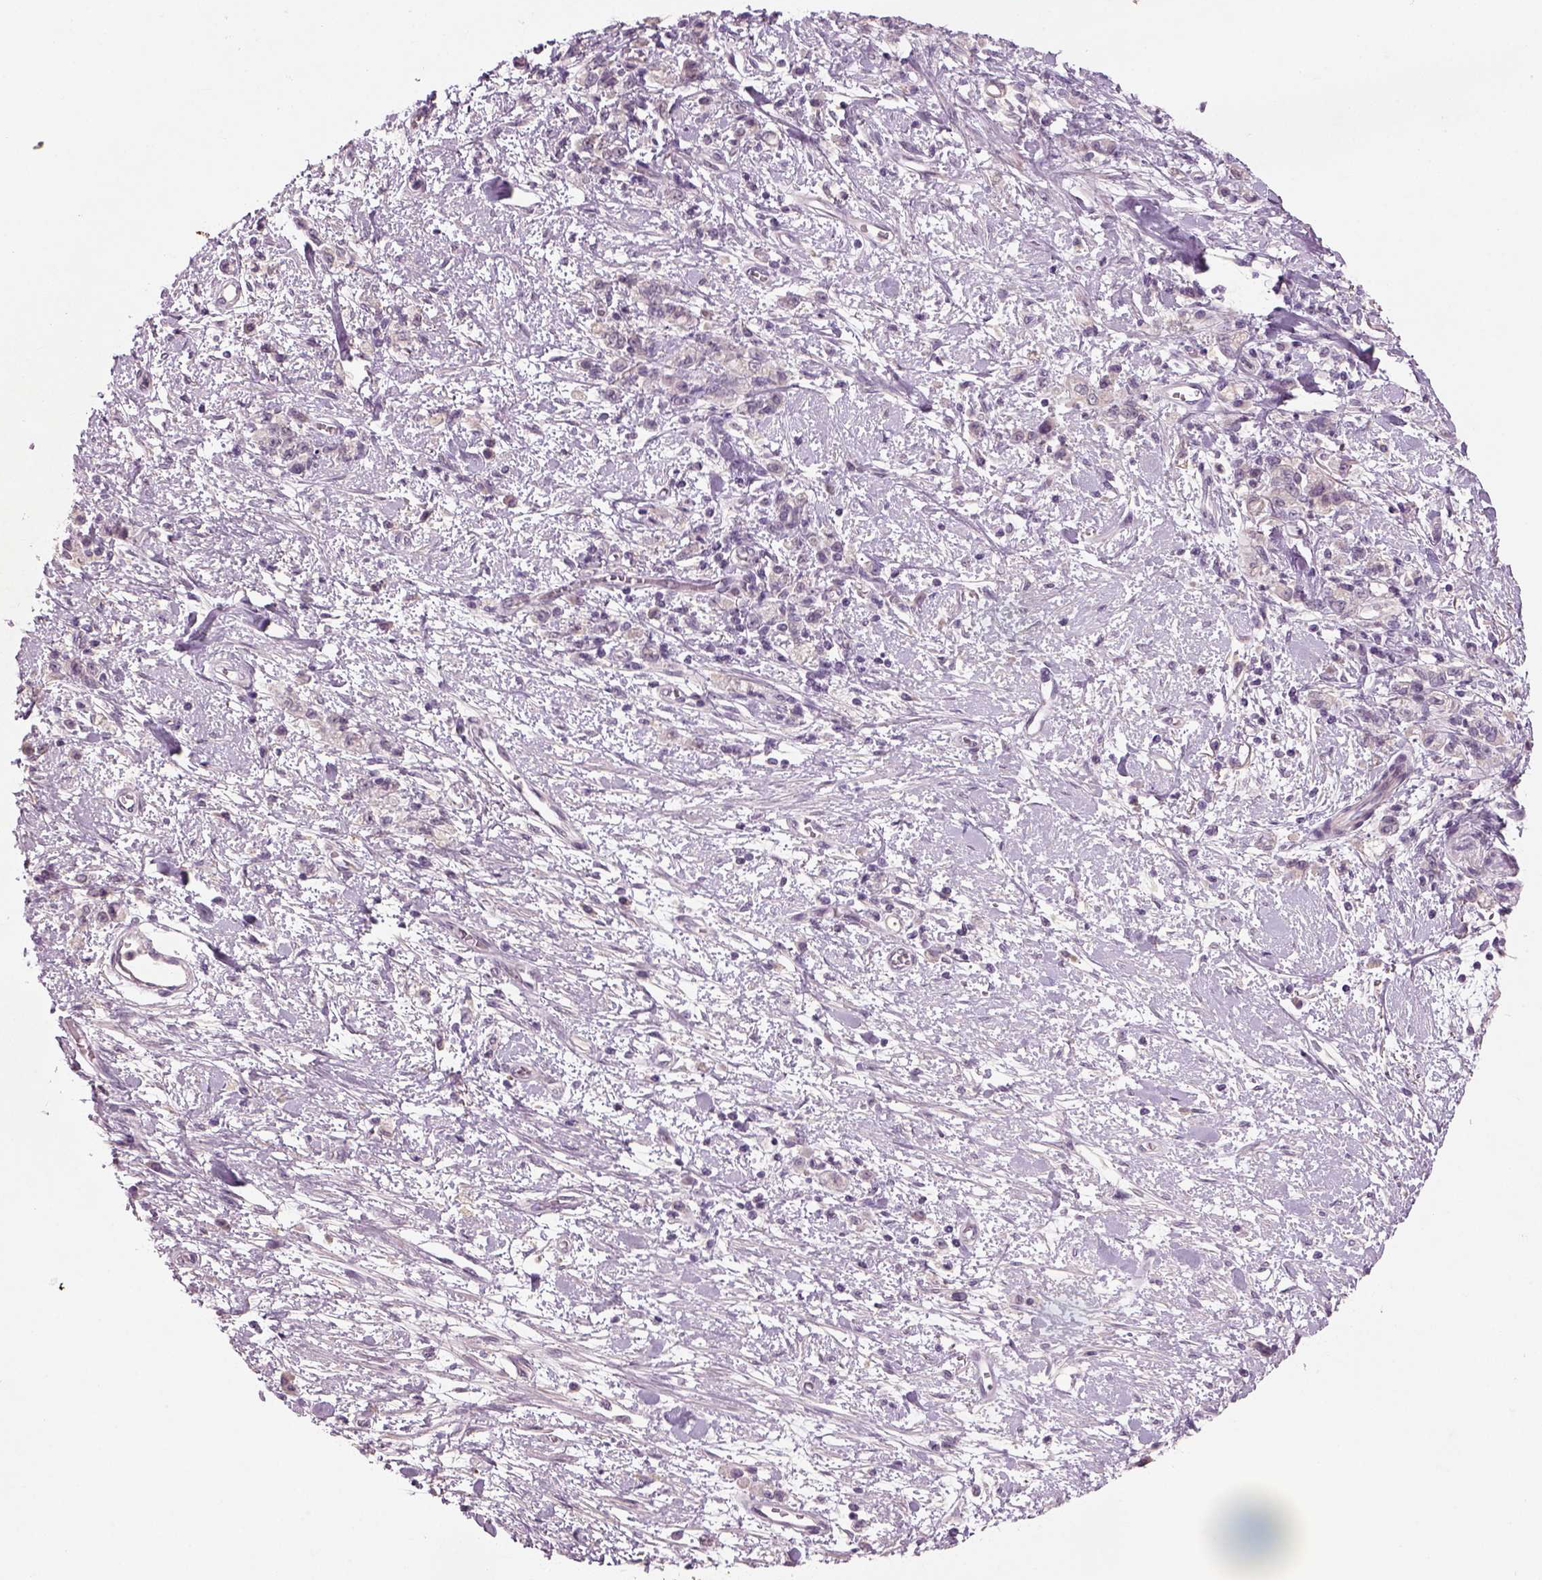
{"staining": {"intensity": "negative", "quantity": "none", "location": "none"}, "tissue": "stomach cancer", "cell_type": "Tumor cells", "image_type": "cancer", "snomed": [{"axis": "morphology", "description": "Adenocarcinoma, NOS"}, {"axis": "topography", "description": "Stomach"}], "caption": "Micrograph shows no significant protein positivity in tumor cells of stomach cancer. The staining is performed using DAB (3,3'-diaminobenzidine) brown chromogen with nuclei counter-stained in using hematoxylin.", "gene": "GDNF", "patient": {"sex": "male", "age": 77}}